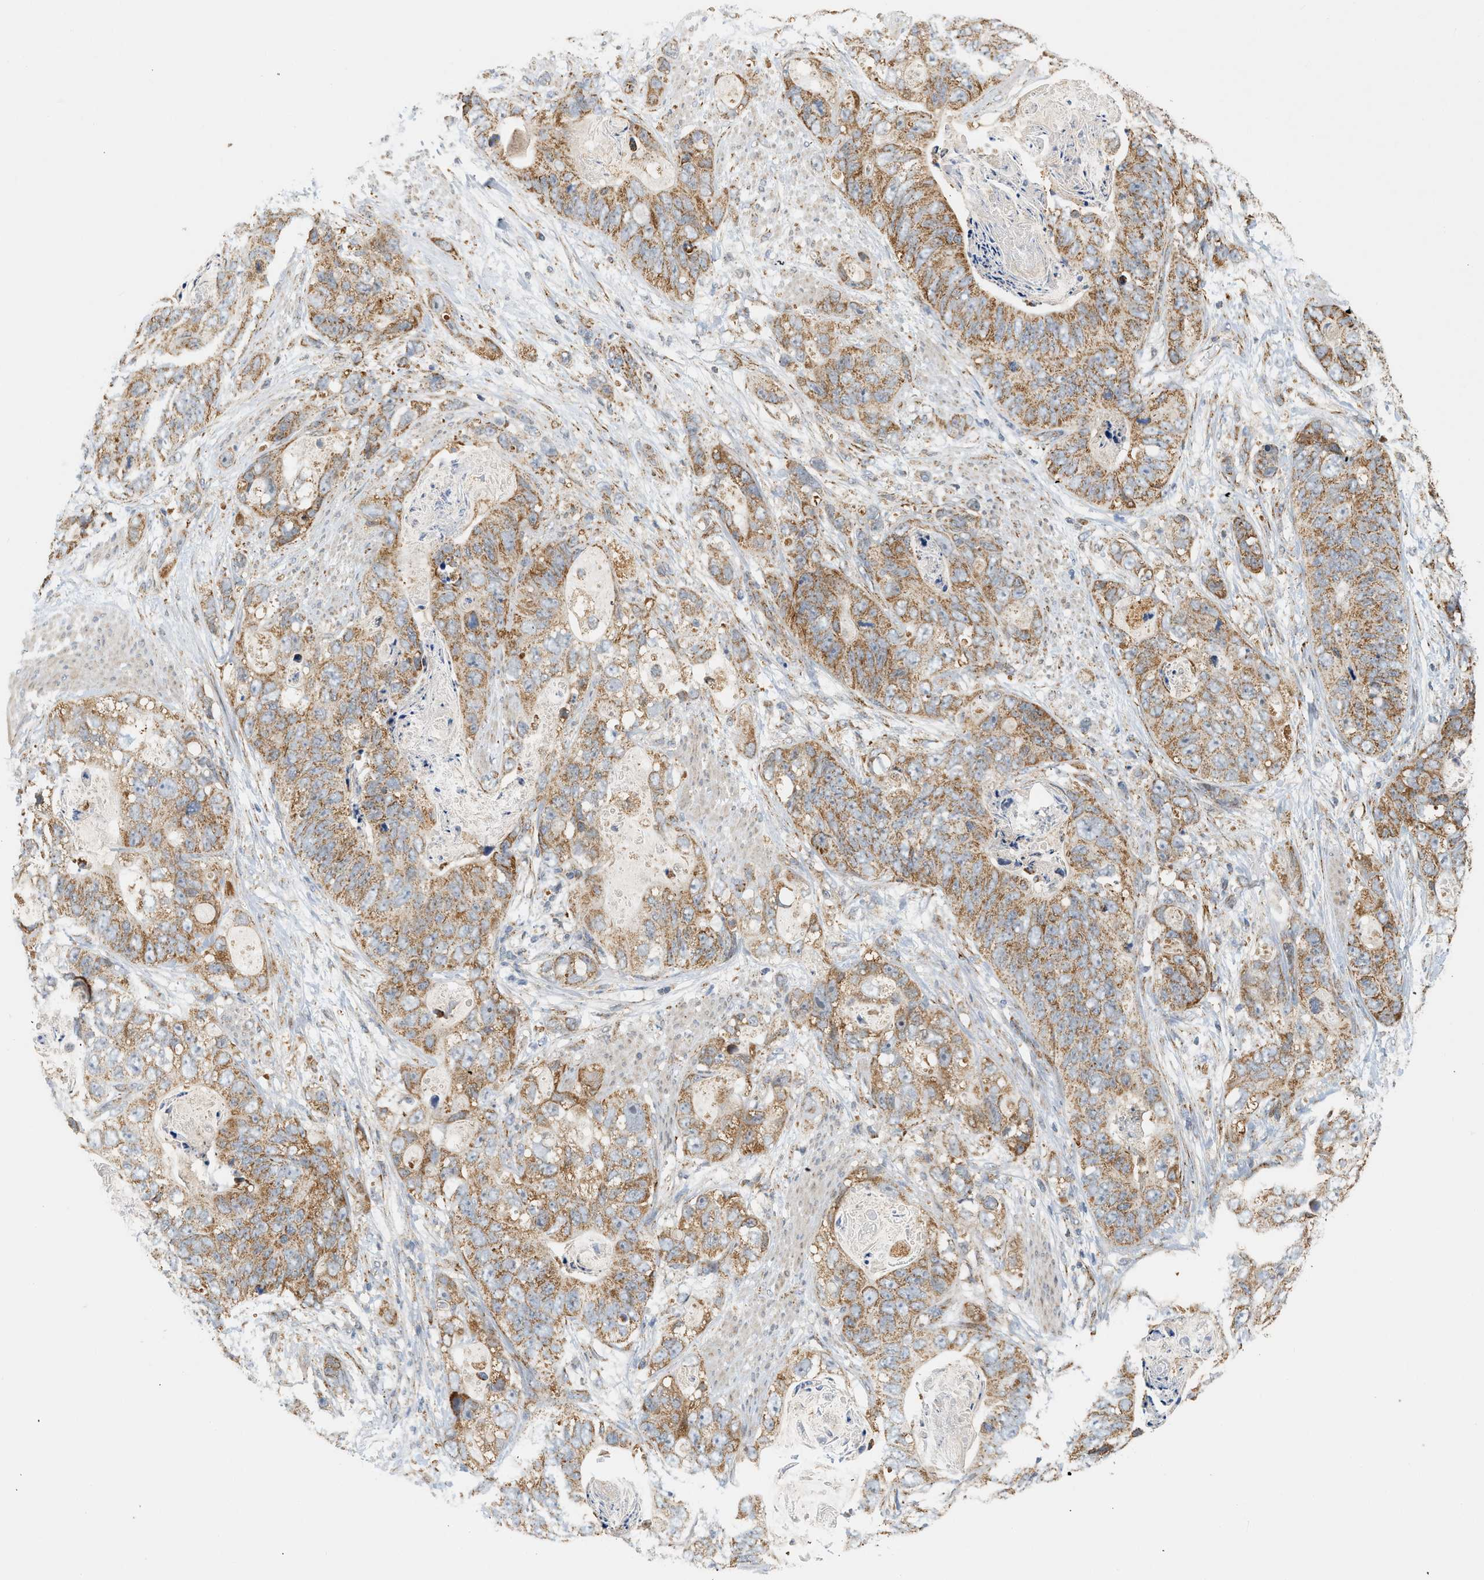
{"staining": {"intensity": "moderate", "quantity": ">75%", "location": "cytoplasmic/membranous"}, "tissue": "stomach cancer", "cell_type": "Tumor cells", "image_type": "cancer", "snomed": [{"axis": "morphology", "description": "Adenocarcinoma, NOS"}, {"axis": "topography", "description": "Stomach"}], "caption": "Protein analysis of adenocarcinoma (stomach) tissue shows moderate cytoplasmic/membranous expression in approximately >75% of tumor cells. The staining was performed using DAB (3,3'-diaminobenzidine), with brown indicating positive protein expression. Nuclei are stained blue with hematoxylin.", "gene": "MCU", "patient": {"sex": "female", "age": 89}}